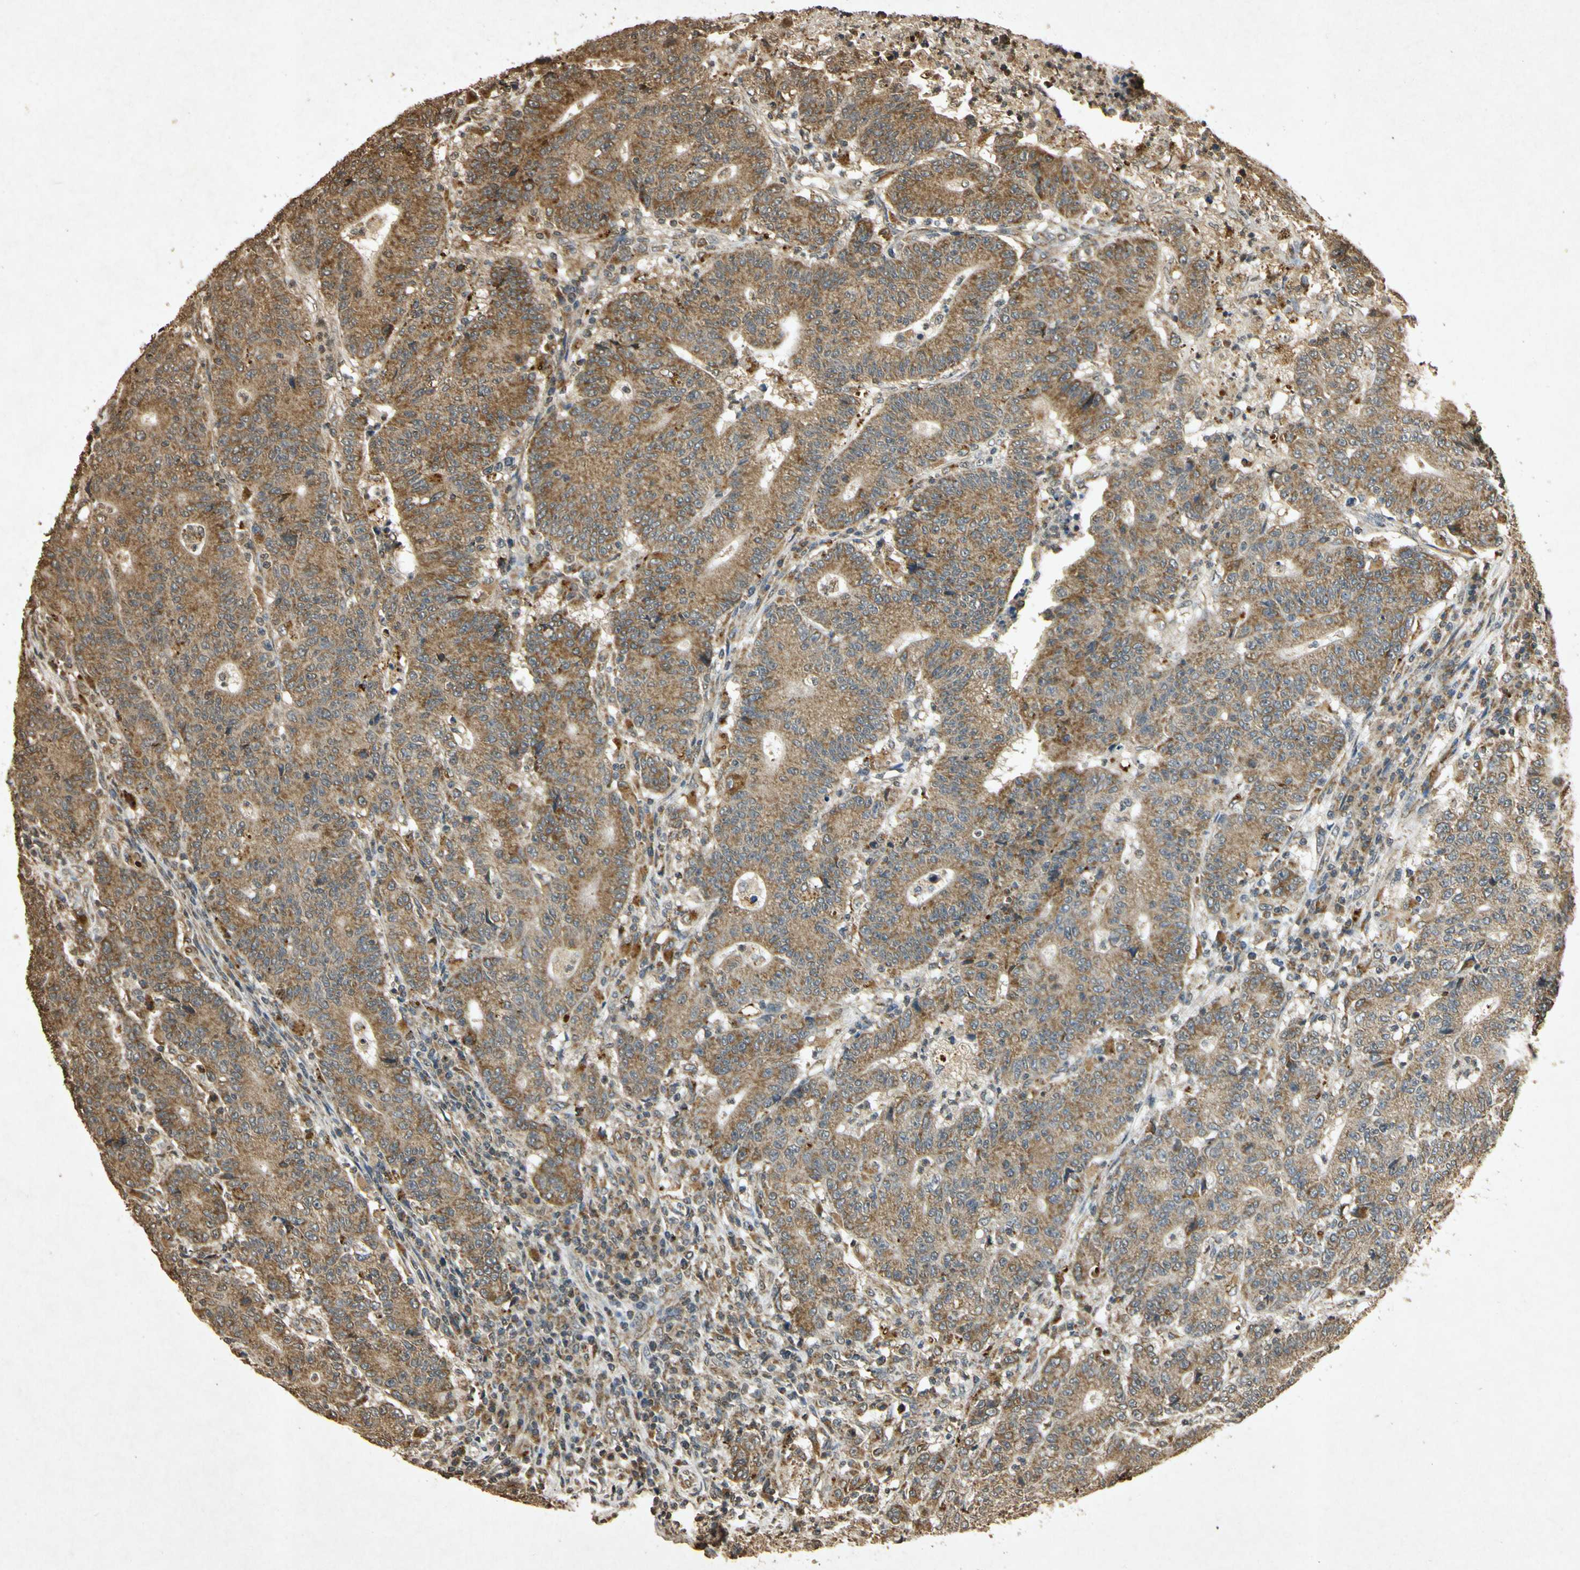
{"staining": {"intensity": "moderate", "quantity": ">75%", "location": "cytoplasmic/membranous"}, "tissue": "colorectal cancer", "cell_type": "Tumor cells", "image_type": "cancer", "snomed": [{"axis": "morphology", "description": "Normal tissue, NOS"}, {"axis": "morphology", "description": "Adenocarcinoma, NOS"}, {"axis": "topography", "description": "Colon"}], "caption": "Protein staining of adenocarcinoma (colorectal) tissue reveals moderate cytoplasmic/membranous expression in approximately >75% of tumor cells.", "gene": "PRDX3", "patient": {"sex": "female", "age": 75}}